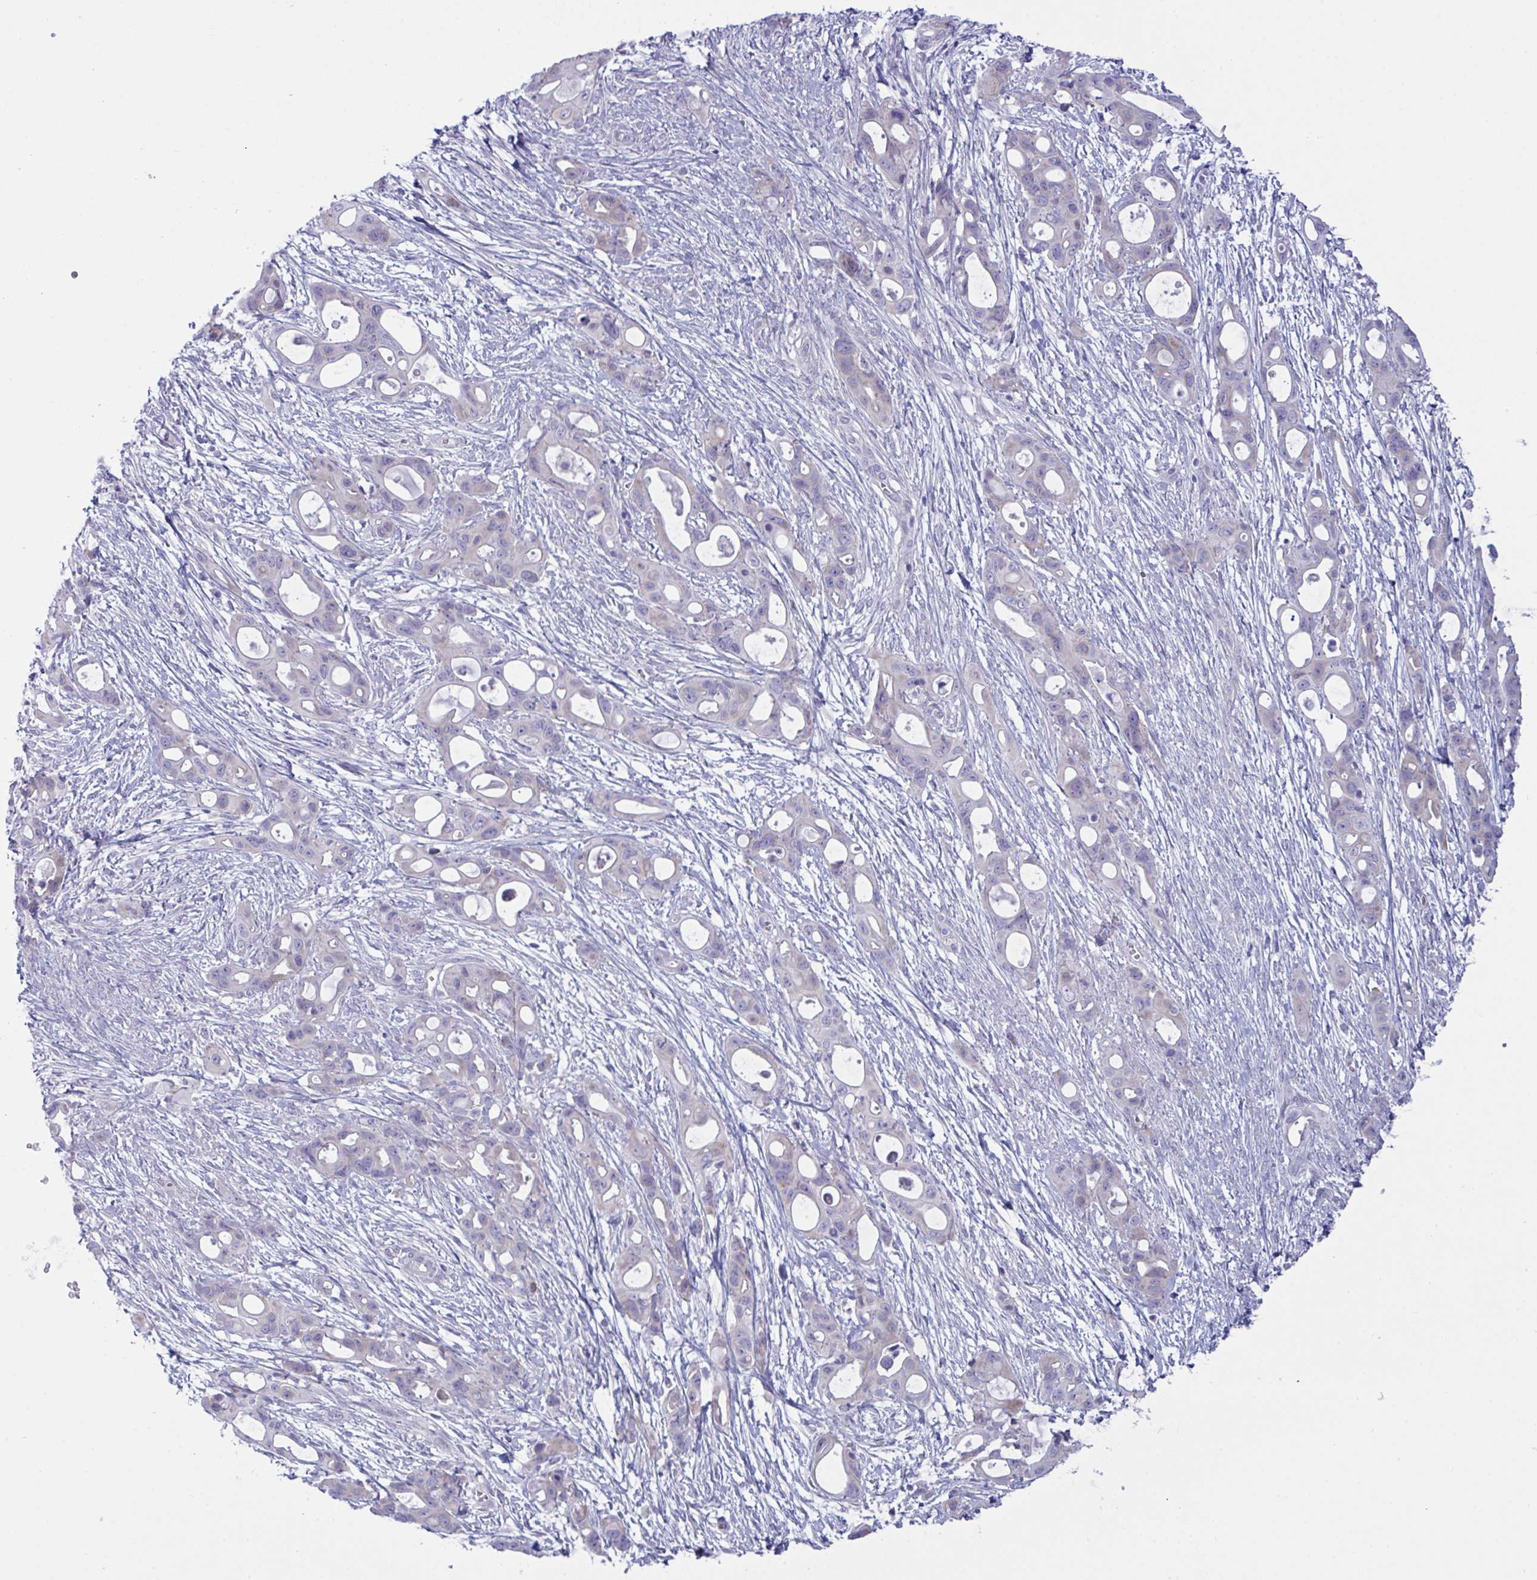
{"staining": {"intensity": "negative", "quantity": "none", "location": "none"}, "tissue": "ovarian cancer", "cell_type": "Tumor cells", "image_type": "cancer", "snomed": [{"axis": "morphology", "description": "Cystadenocarcinoma, mucinous, NOS"}, {"axis": "topography", "description": "Ovary"}], "caption": "Ovarian cancer was stained to show a protein in brown. There is no significant expression in tumor cells.", "gene": "ZNF684", "patient": {"sex": "female", "age": 70}}